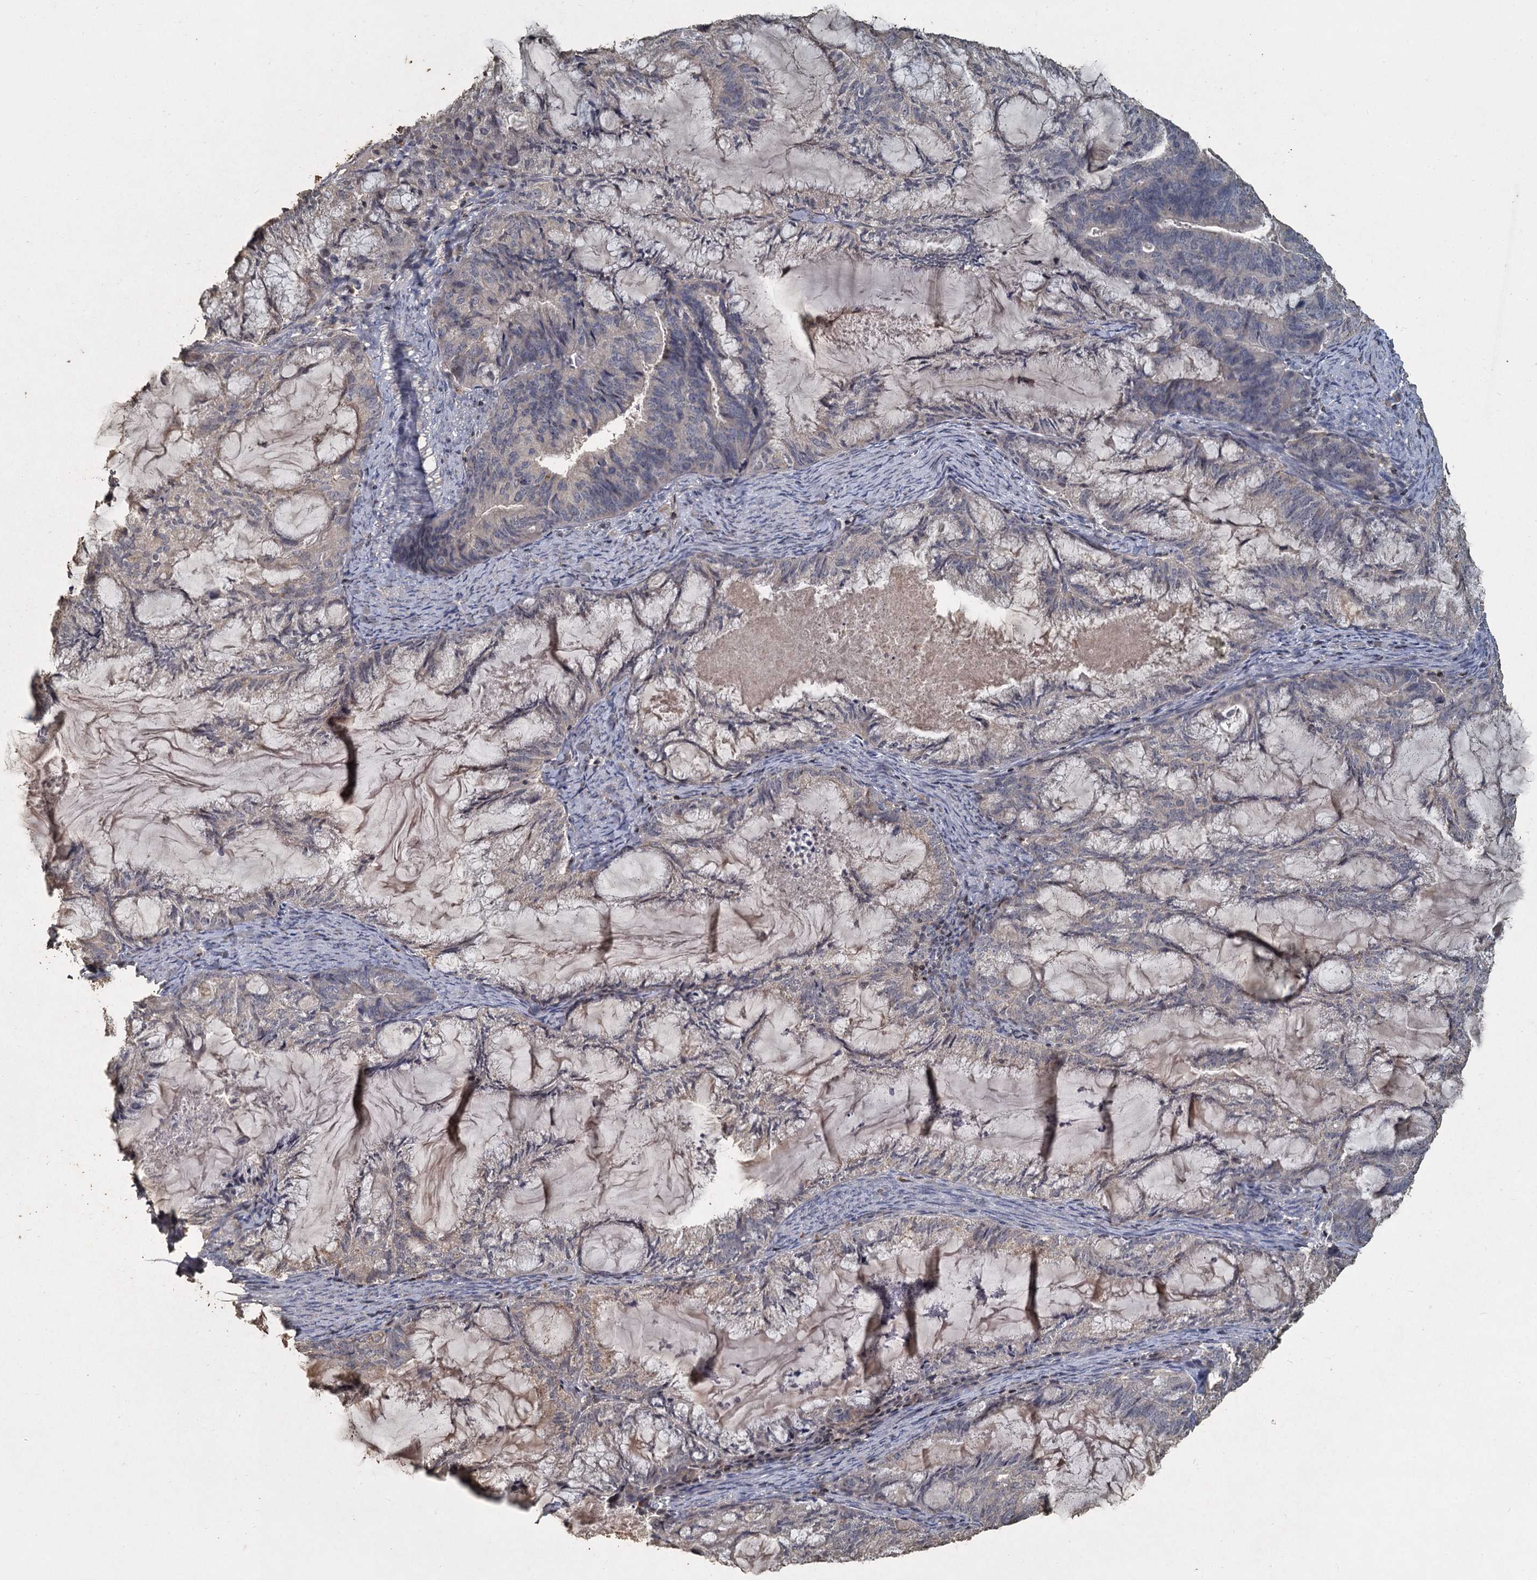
{"staining": {"intensity": "negative", "quantity": "none", "location": "none"}, "tissue": "endometrial cancer", "cell_type": "Tumor cells", "image_type": "cancer", "snomed": [{"axis": "morphology", "description": "Adenocarcinoma, NOS"}, {"axis": "topography", "description": "Endometrium"}], "caption": "Human endometrial cancer stained for a protein using immunohistochemistry (IHC) reveals no positivity in tumor cells.", "gene": "CCDC61", "patient": {"sex": "female", "age": 86}}